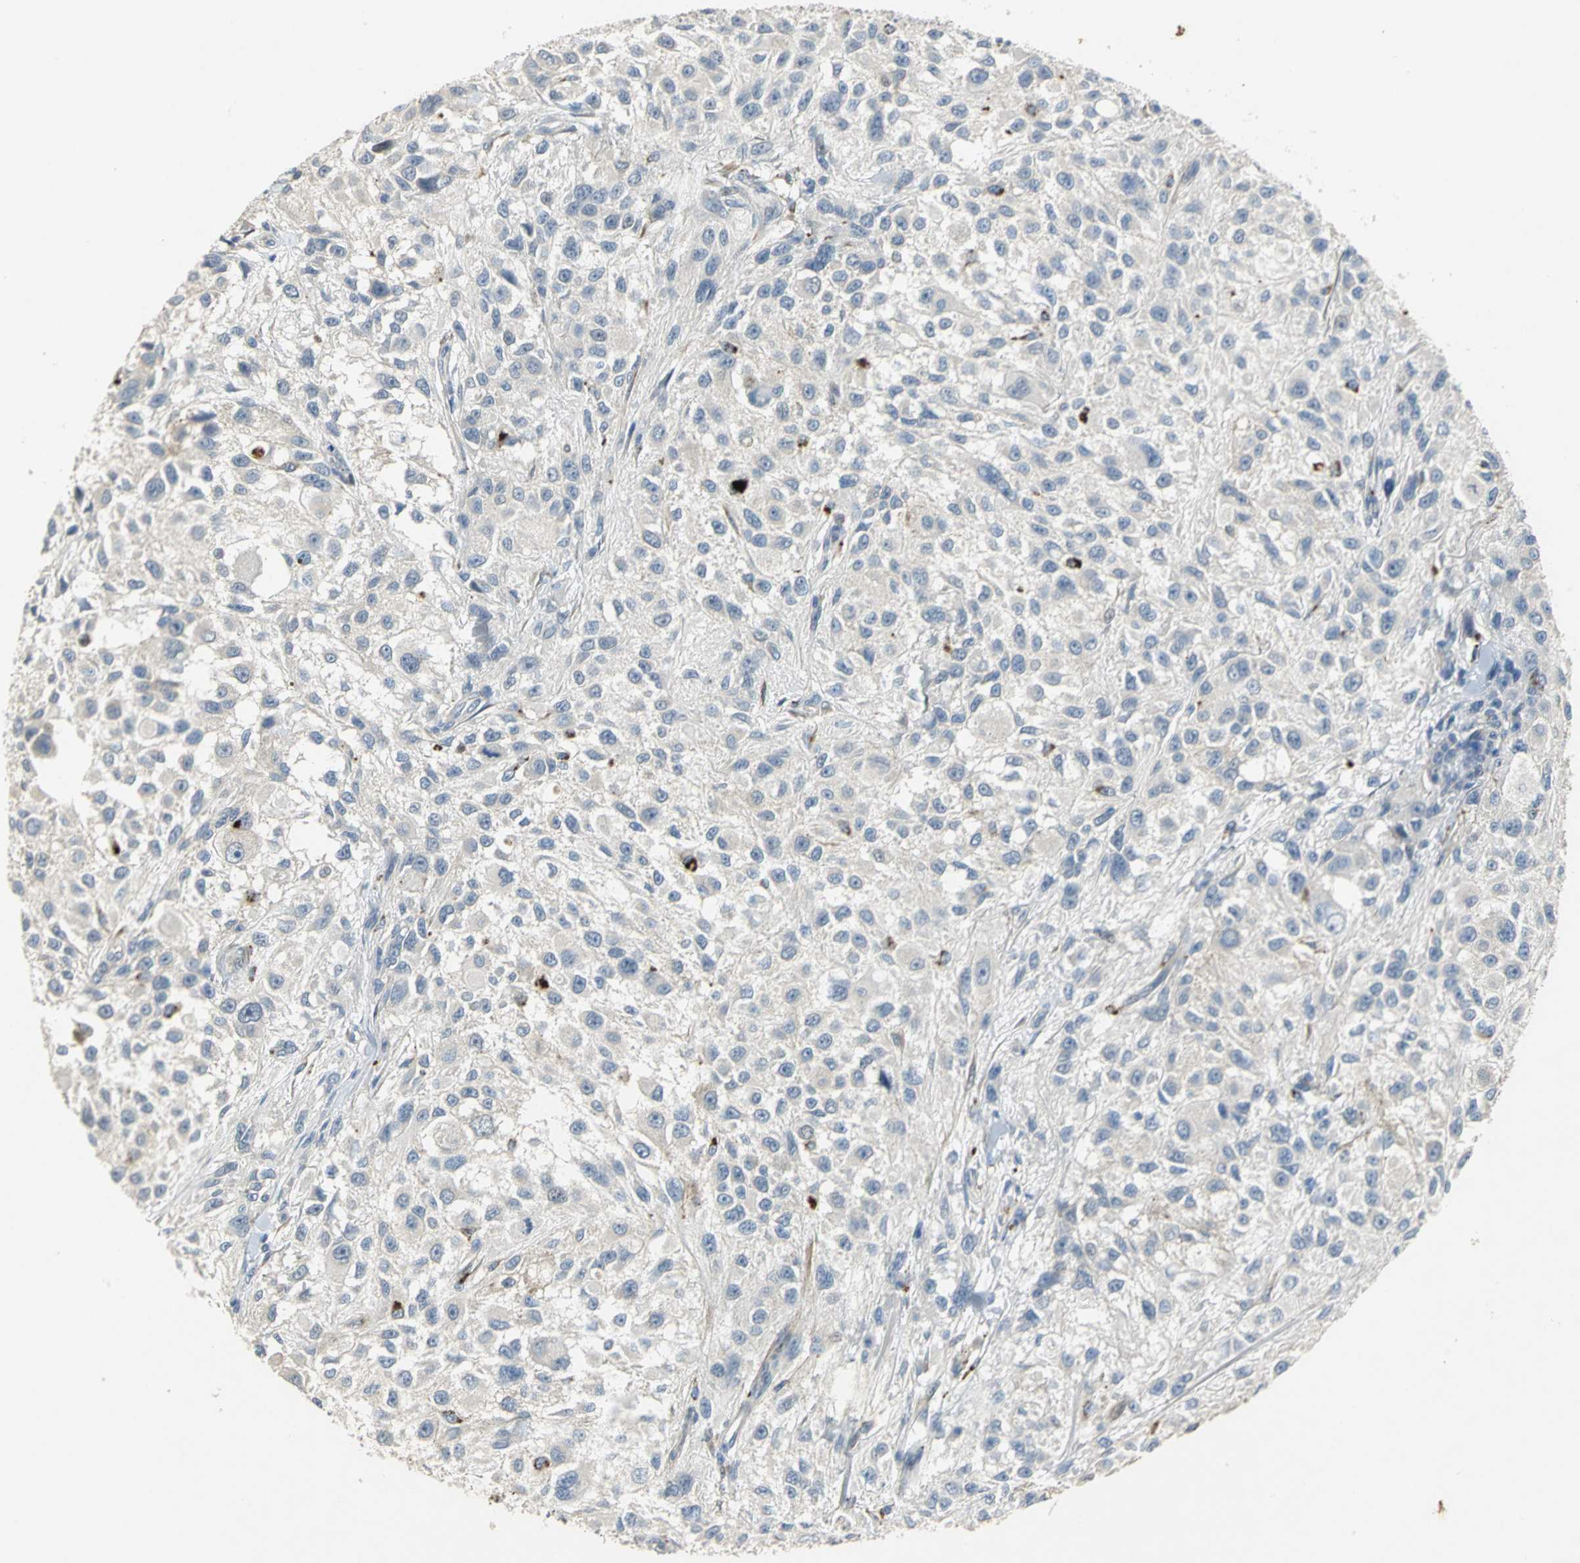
{"staining": {"intensity": "negative", "quantity": "none", "location": "none"}, "tissue": "melanoma", "cell_type": "Tumor cells", "image_type": "cancer", "snomed": [{"axis": "morphology", "description": "Necrosis, NOS"}, {"axis": "morphology", "description": "Malignant melanoma, NOS"}, {"axis": "topography", "description": "Skin"}], "caption": "Immunohistochemistry of malignant melanoma shows no positivity in tumor cells.", "gene": "IL17RB", "patient": {"sex": "female", "age": 87}}